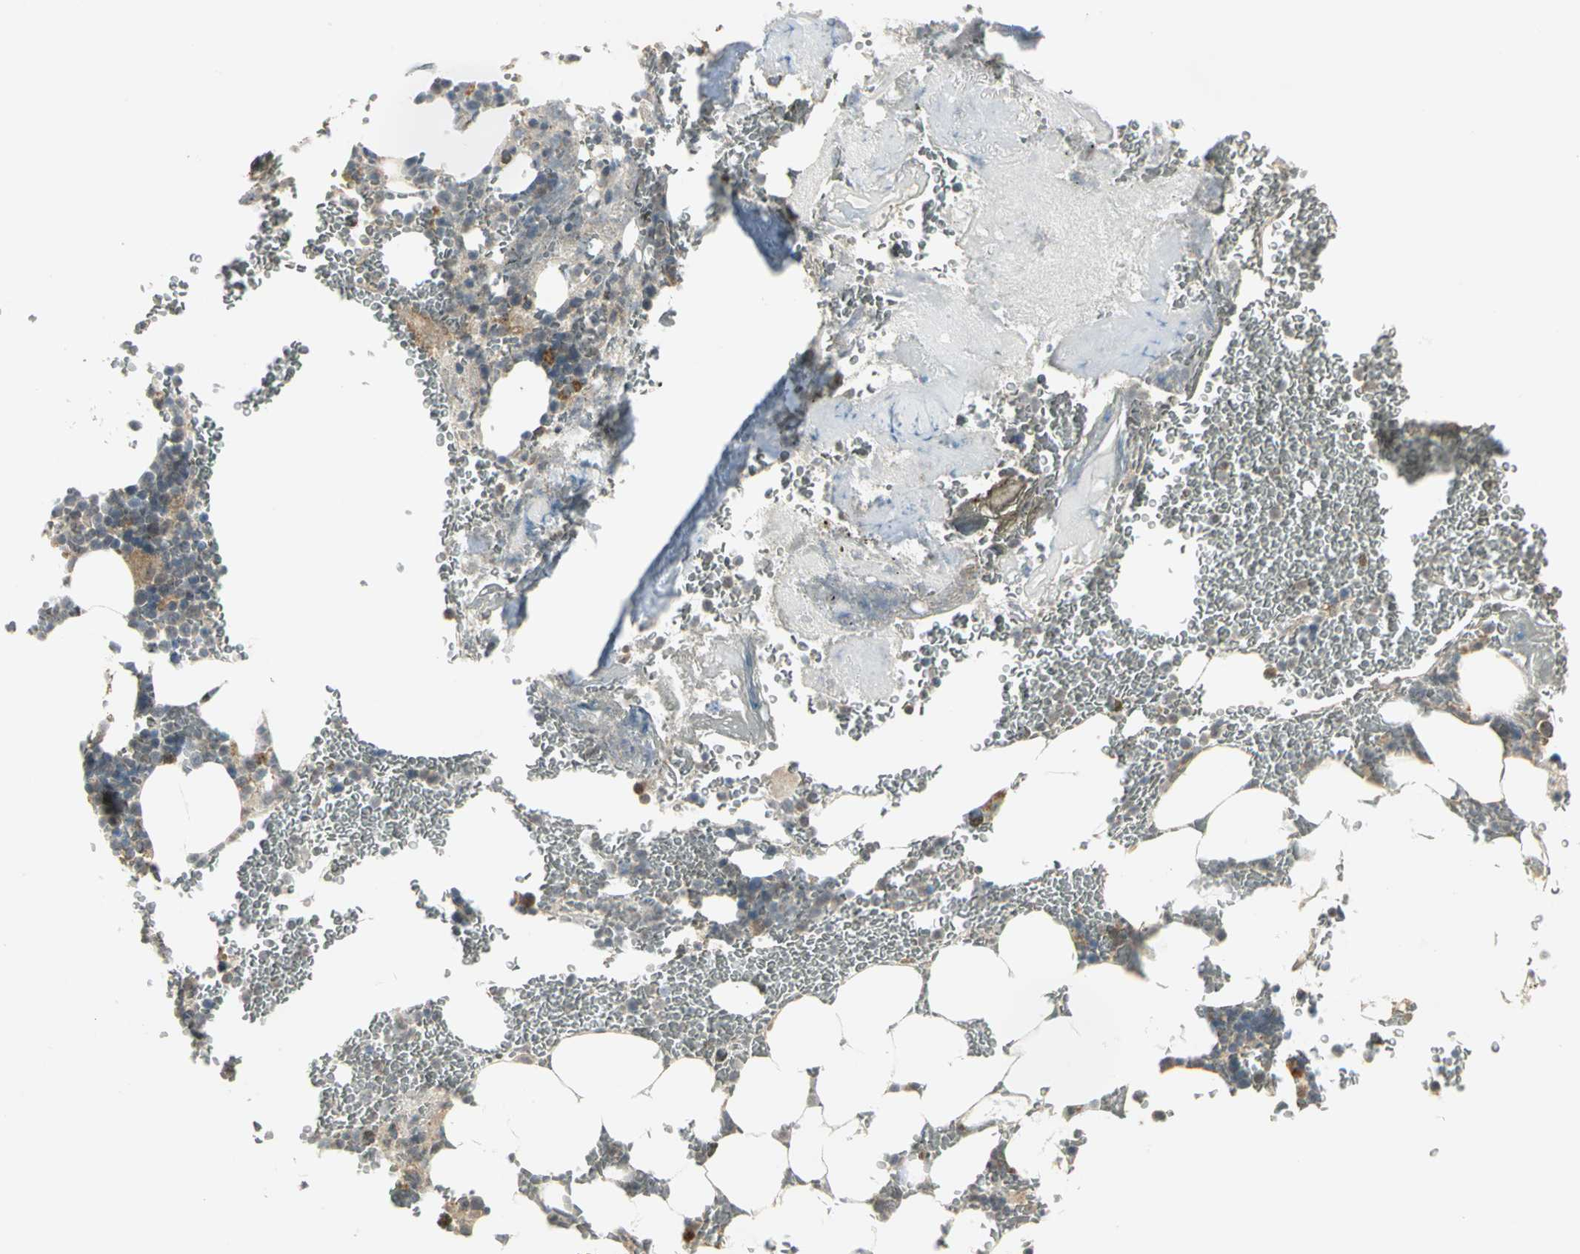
{"staining": {"intensity": "moderate", "quantity": "<25%", "location": "cytoplasmic/membranous"}, "tissue": "bone marrow", "cell_type": "Hematopoietic cells", "image_type": "normal", "snomed": [{"axis": "morphology", "description": "Normal tissue, NOS"}, {"axis": "topography", "description": "Bone marrow"}], "caption": "Protein expression by immunohistochemistry (IHC) exhibits moderate cytoplasmic/membranous positivity in about <25% of hematopoietic cells in benign bone marrow.", "gene": "MAPK8IP3", "patient": {"sex": "female", "age": 73}}